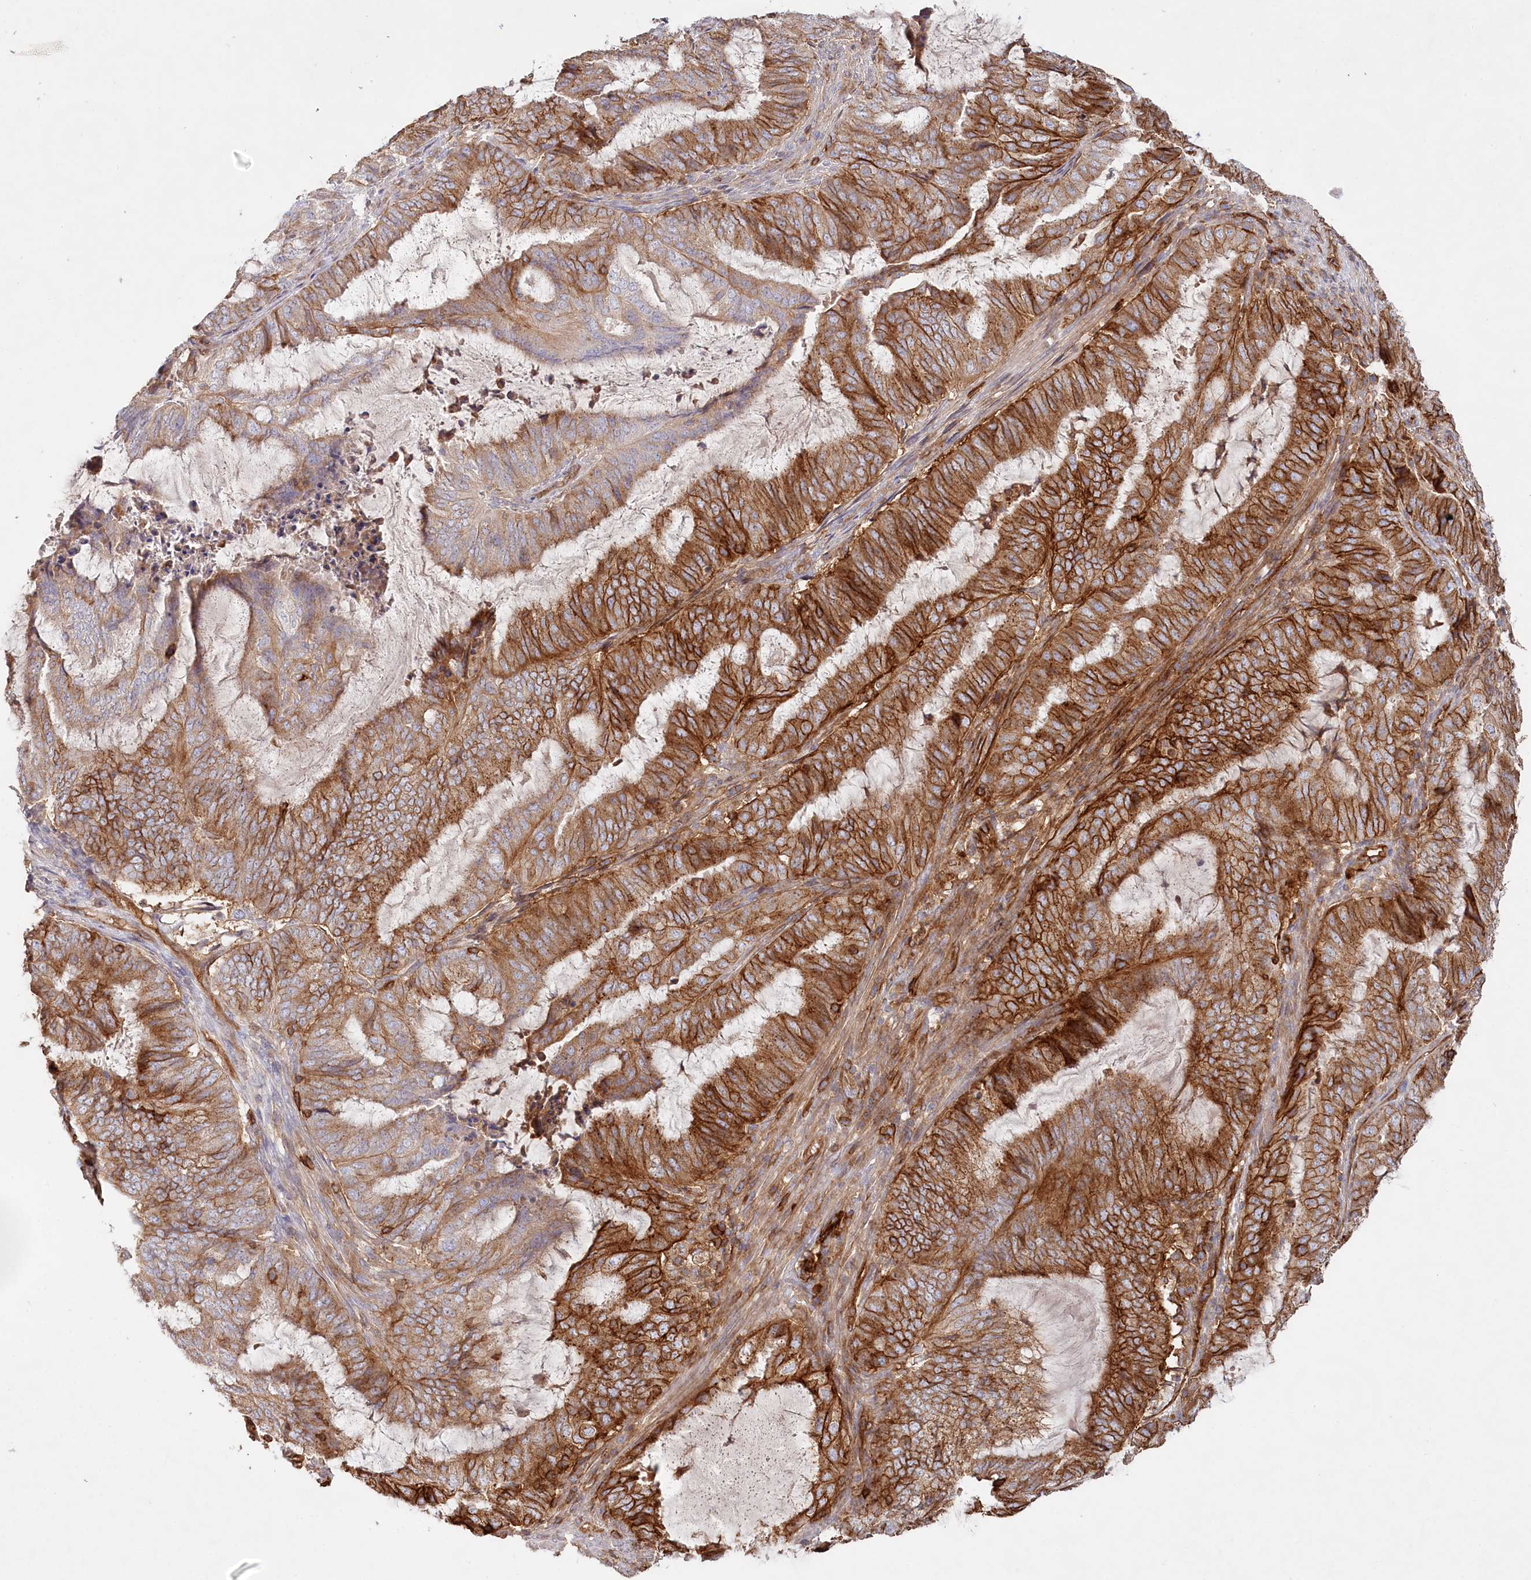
{"staining": {"intensity": "moderate", "quantity": ">75%", "location": "cytoplasmic/membranous"}, "tissue": "endometrial cancer", "cell_type": "Tumor cells", "image_type": "cancer", "snomed": [{"axis": "morphology", "description": "Adenocarcinoma, NOS"}, {"axis": "topography", "description": "Endometrium"}], "caption": "Immunohistochemistry photomicrograph of neoplastic tissue: human endometrial adenocarcinoma stained using IHC reveals medium levels of moderate protein expression localized specifically in the cytoplasmic/membranous of tumor cells, appearing as a cytoplasmic/membranous brown color.", "gene": "RBP5", "patient": {"sex": "female", "age": 51}}